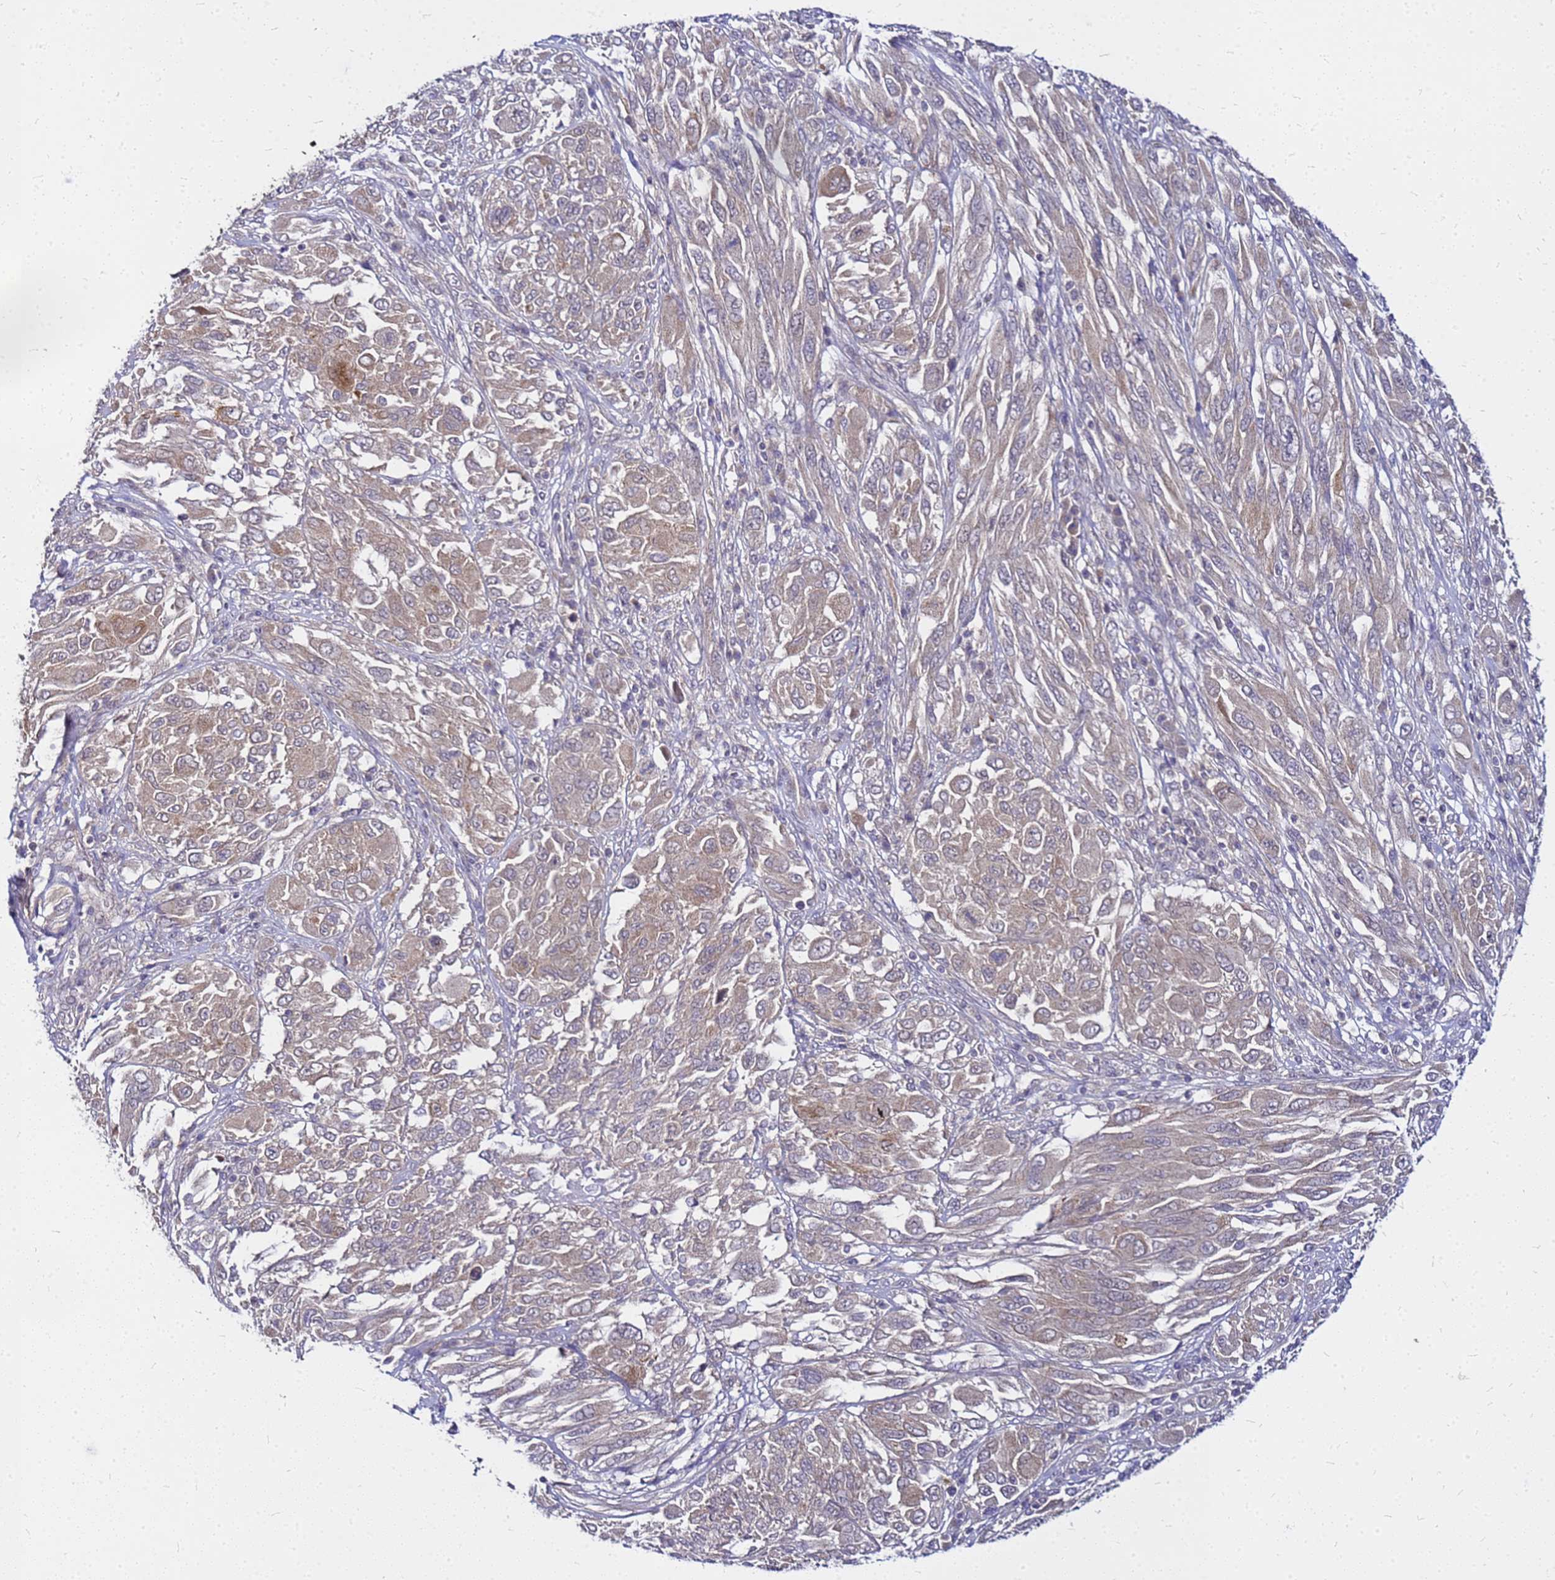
{"staining": {"intensity": "weak", "quantity": "25%-75%", "location": "cytoplasmic/membranous"}, "tissue": "melanoma", "cell_type": "Tumor cells", "image_type": "cancer", "snomed": [{"axis": "morphology", "description": "Malignant melanoma, NOS"}, {"axis": "topography", "description": "Skin"}], "caption": "Protein analysis of malignant melanoma tissue reveals weak cytoplasmic/membranous staining in approximately 25%-75% of tumor cells.", "gene": "SAT1", "patient": {"sex": "female", "age": 91}}